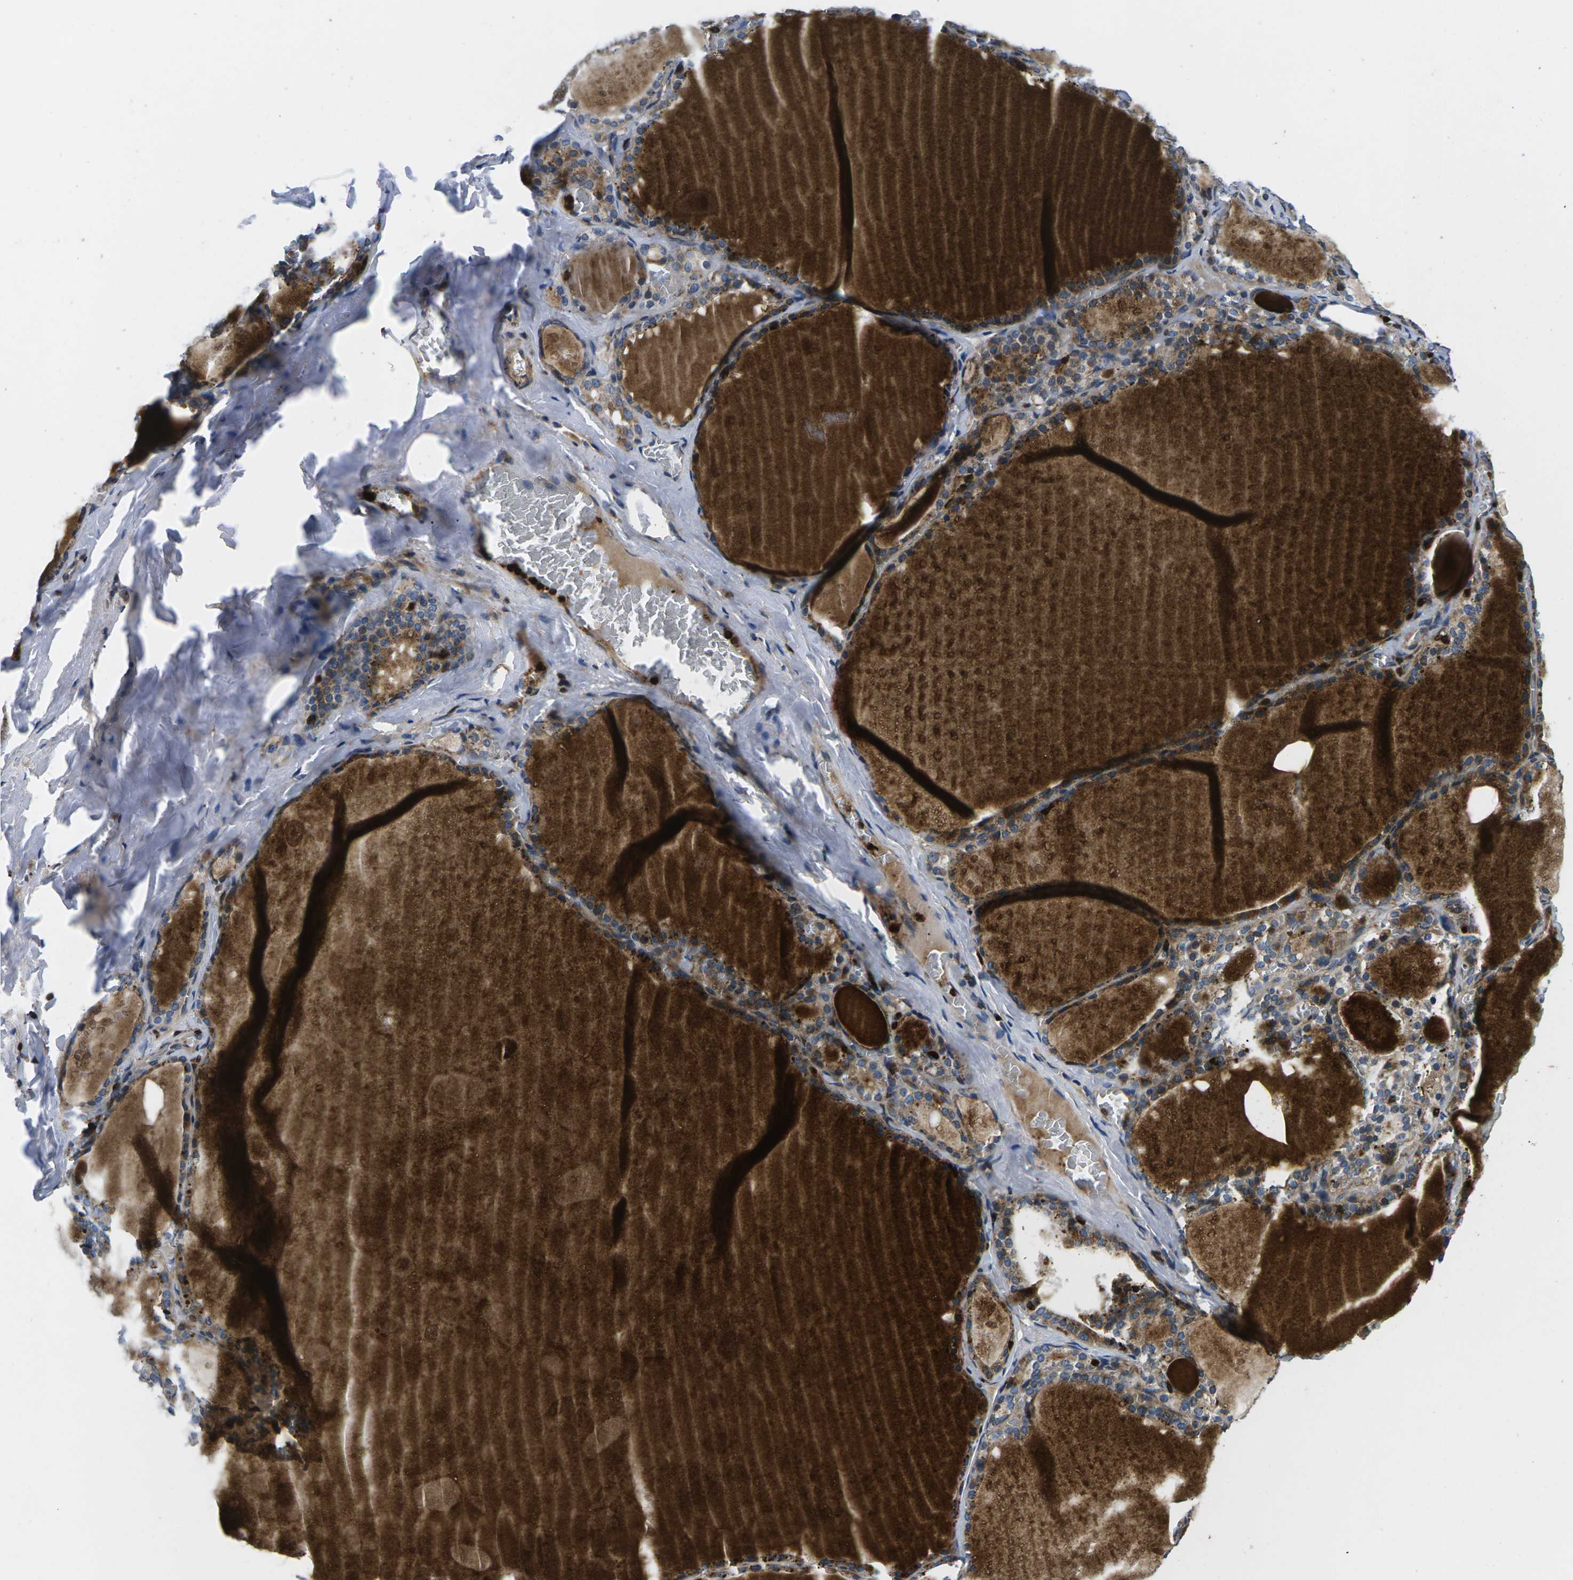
{"staining": {"intensity": "moderate", "quantity": ">75%", "location": "cytoplasmic/membranous"}, "tissue": "thyroid gland", "cell_type": "Glandular cells", "image_type": "normal", "snomed": [{"axis": "morphology", "description": "Normal tissue, NOS"}, {"axis": "topography", "description": "Thyroid gland"}], "caption": "DAB immunohistochemical staining of unremarkable thyroid gland shows moderate cytoplasmic/membranous protein staining in approximately >75% of glandular cells.", "gene": "PLCE1", "patient": {"sex": "male", "age": 56}}